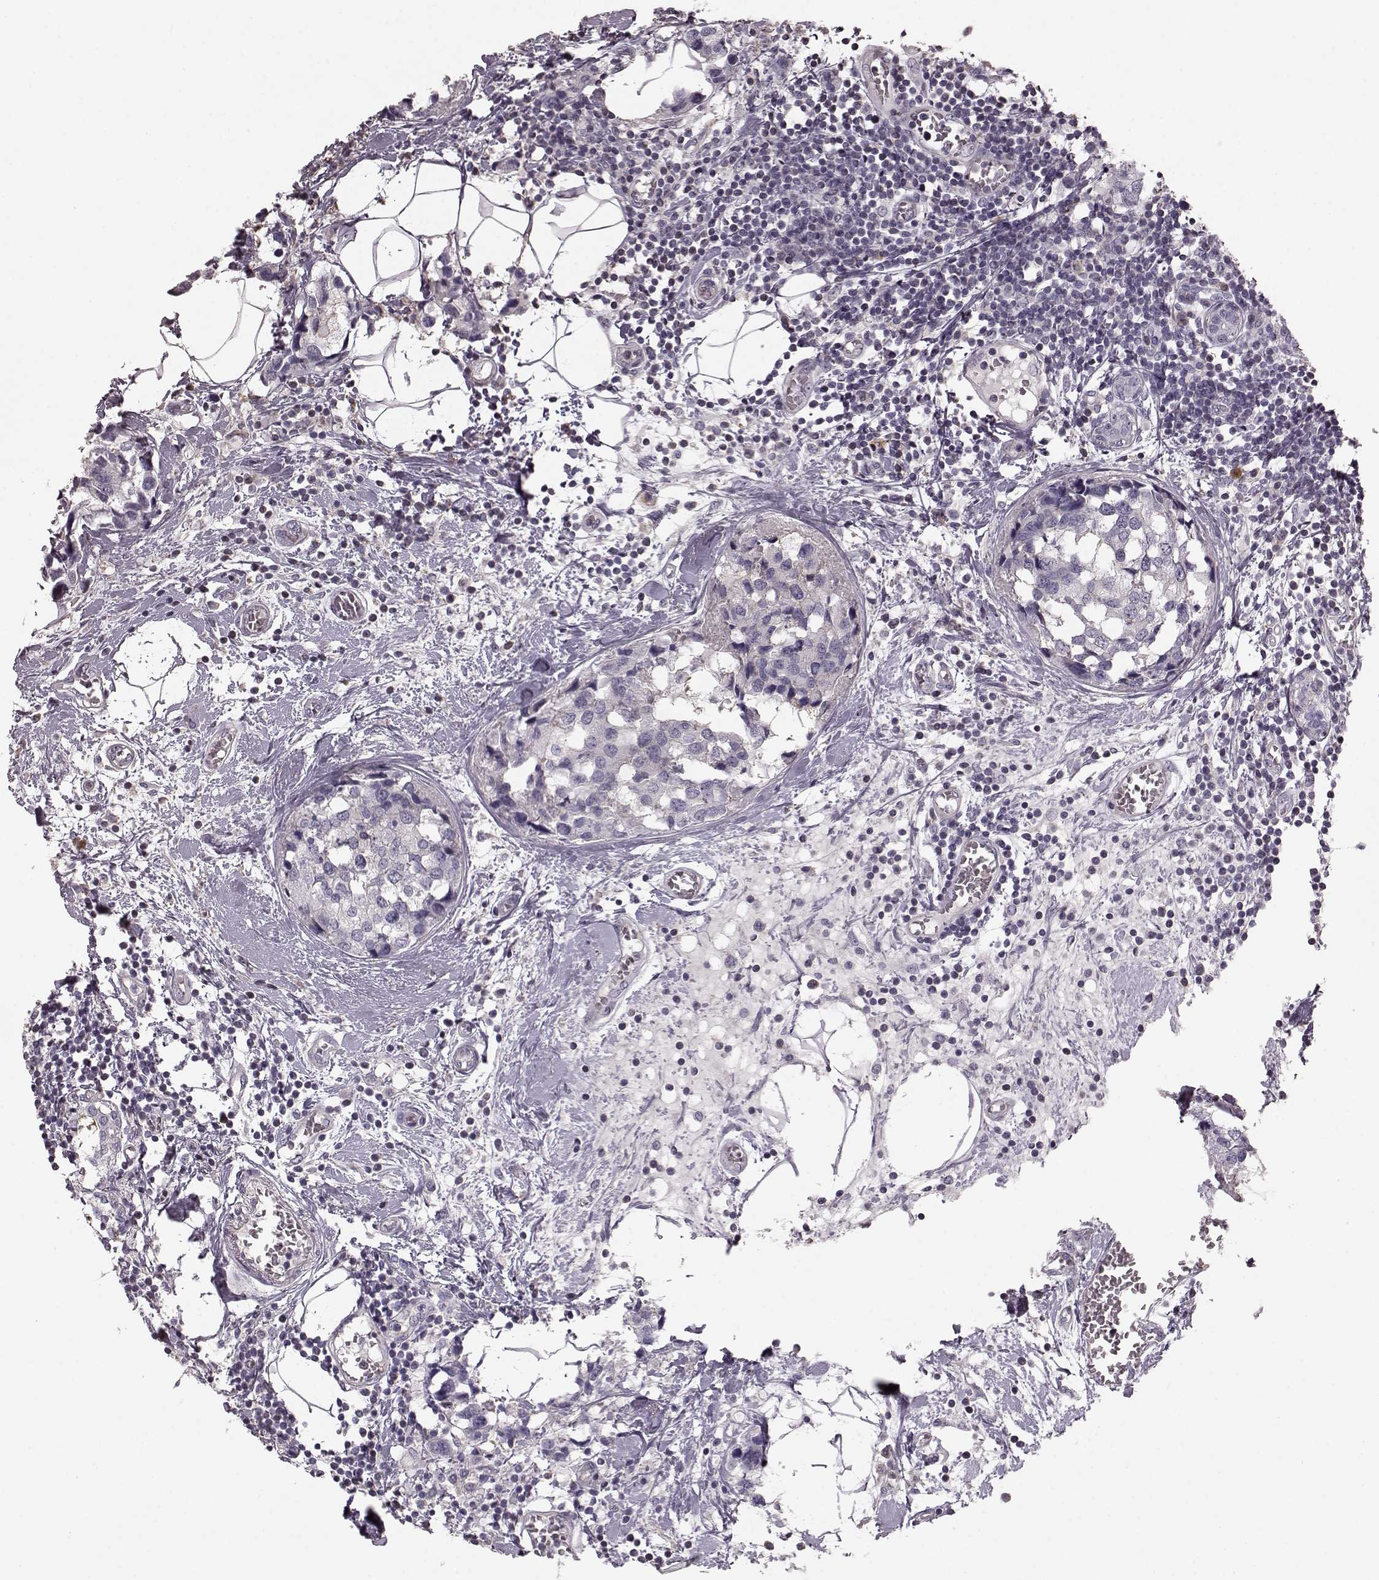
{"staining": {"intensity": "negative", "quantity": "none", "location": "none"}, "tissue": "breast cancer", "cell_type": "Tumor cells", "image_type": "cancer", "snomed": [{"axis": "morphology", "description": "Lobular carcinoma"}, {"axis": "topography", "description": "Breast"}], "caption": "The immunohistochemistry (IHC) micrograph has no significant expression in tumor cells of breast cancer (lobular carcinoma) tissue.", "gene": "PDCD1", "patient": {"sex": "female", "age": 59}}